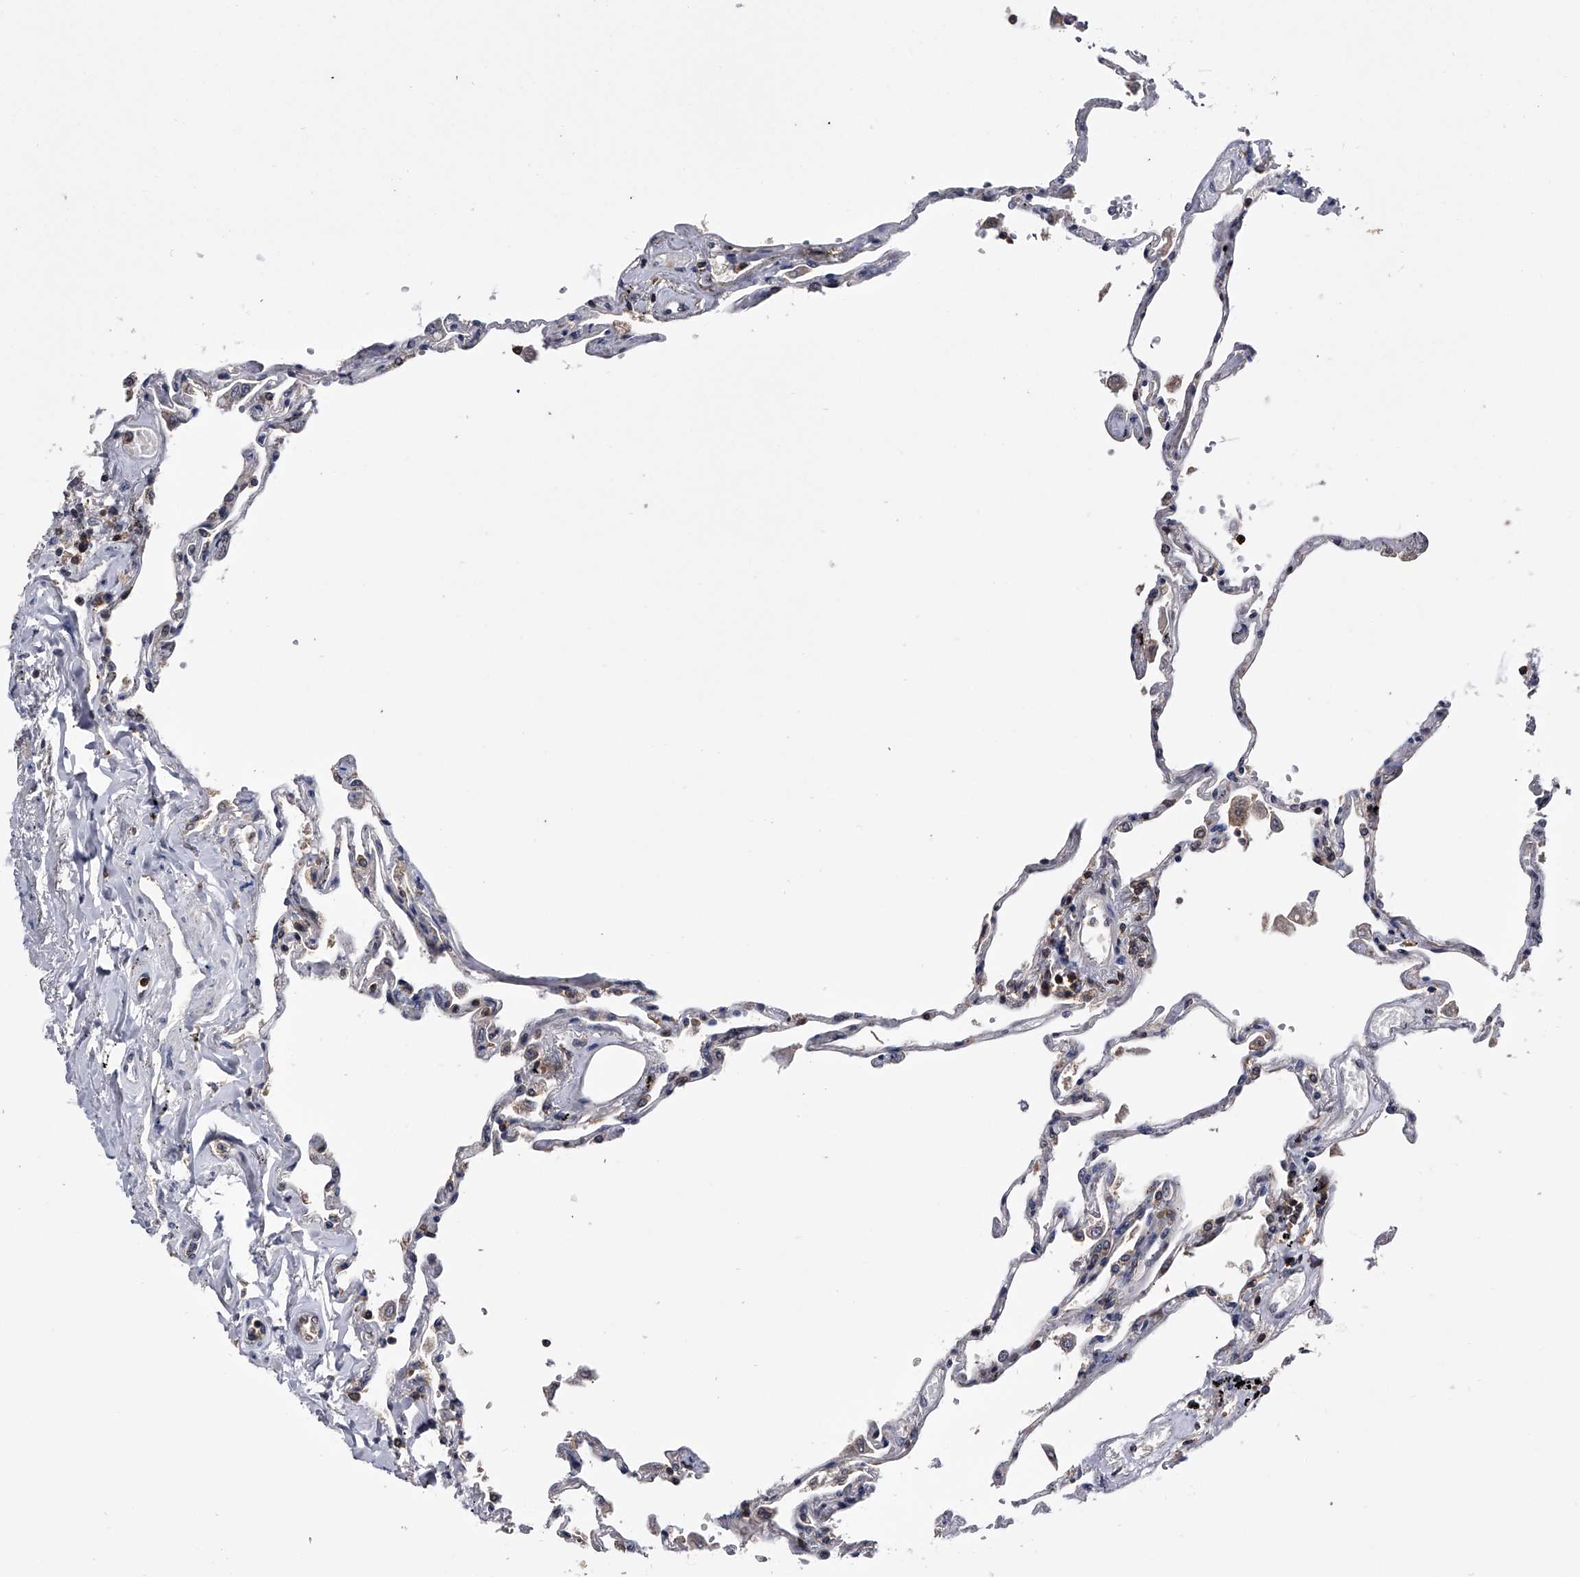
{"staining": {"intensity": "moderate", "quantity": "25%-75%", "location": "cytoplasmic/membranous"}, "tissue": "lung", "cell_type": "Alveolar cells", "image_type": "normal", "snomed": [{"axis": "morphology", "description": "Normal tissue, NOS"}, {"axis": "topography", "description": "Lung"}], "caption": "About 25%-75% of alveolar cells in unremarkable lung reveal moderate cytoplasmic/membranous protein expression as visualized by brown immunohistochemical staining.", "gene": "PAN3", "patient": {"sex": "female", "age": 67}}